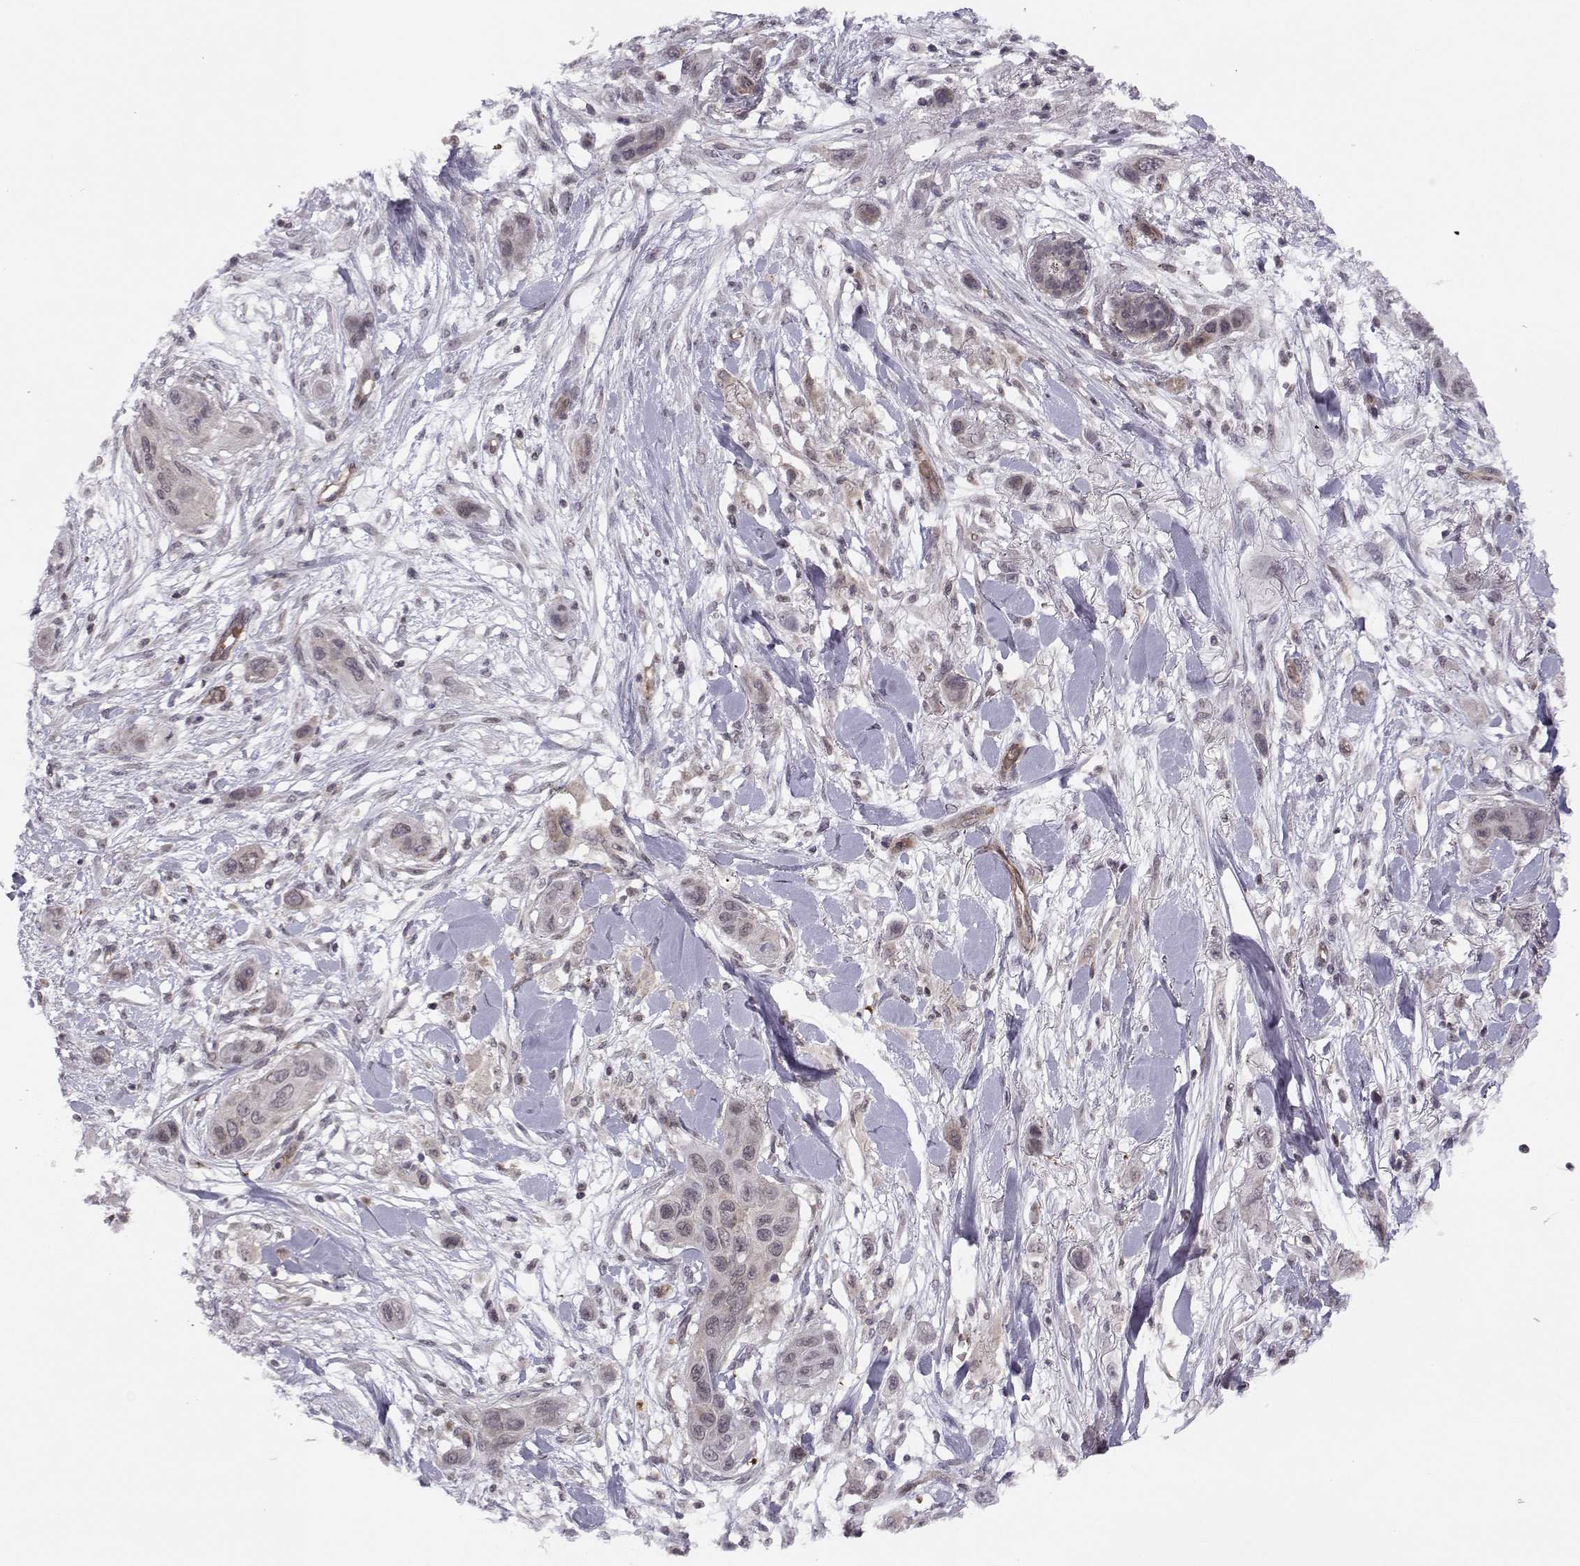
{"staining": {"intensity": "negative", "quantity": "none", "location": "none"}, "tissue": "skin cancer", "cell_type": "Tumor cells", "image_type": "cancer", "snomed": [{"axis": "morphology", "description": "Squamous cell carcinoma, NOS"}, {"axis": "topography", "description": "Skin"}], "caption": "Micrograph shows no protein staining in tumor cells of skin cancer (squamous cell carcinoma) tissue. Nuclei are stained in blue.", "gene": "KIF13B", "patient": {"sex": "male", "age": 79}}